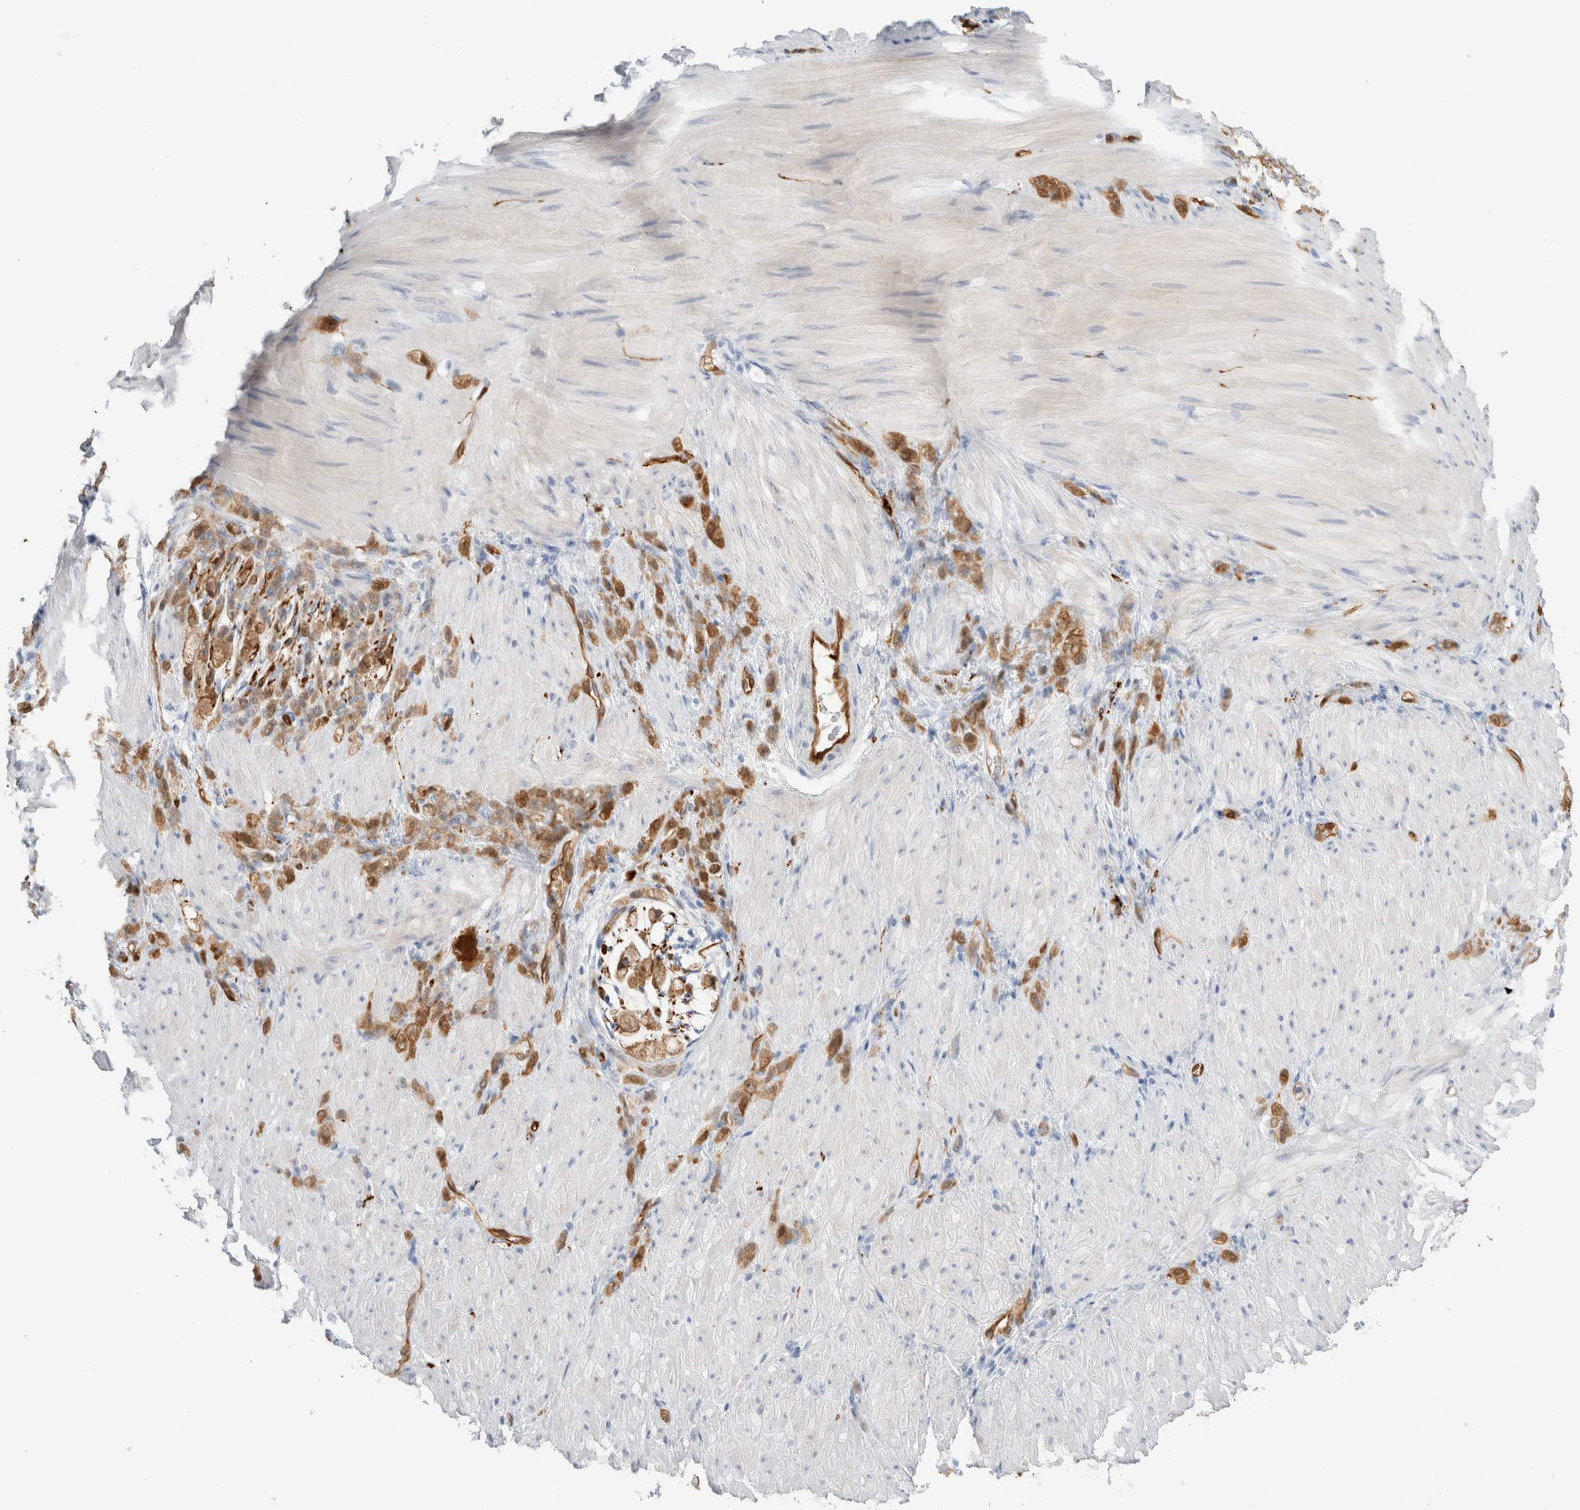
{"staining": {"intensity": "moderate", "quantity": ">75%", "location": "cytoplasmic/membranous"}, "tissue": "stomach cancer", "cell_type": "Tumor cells", "image_type": "cancer", "snomed": [{"axis": "morphology", "description": "Normal tissue, NOS"}, {"axis": "morphology", "description": "Adenocarcinoma, NOS"}, {"axis": "topography", "description": "Stomach"}], "caption": "Approximately >75% of tumor cells in human stomach adenocarcinoma display moderate cytoplasmic/membranous protein expression as visualized by brown immunohistochemical staining.", "gene": "NAPEPLD", "patient": {"sex": "male", "age": 82}}